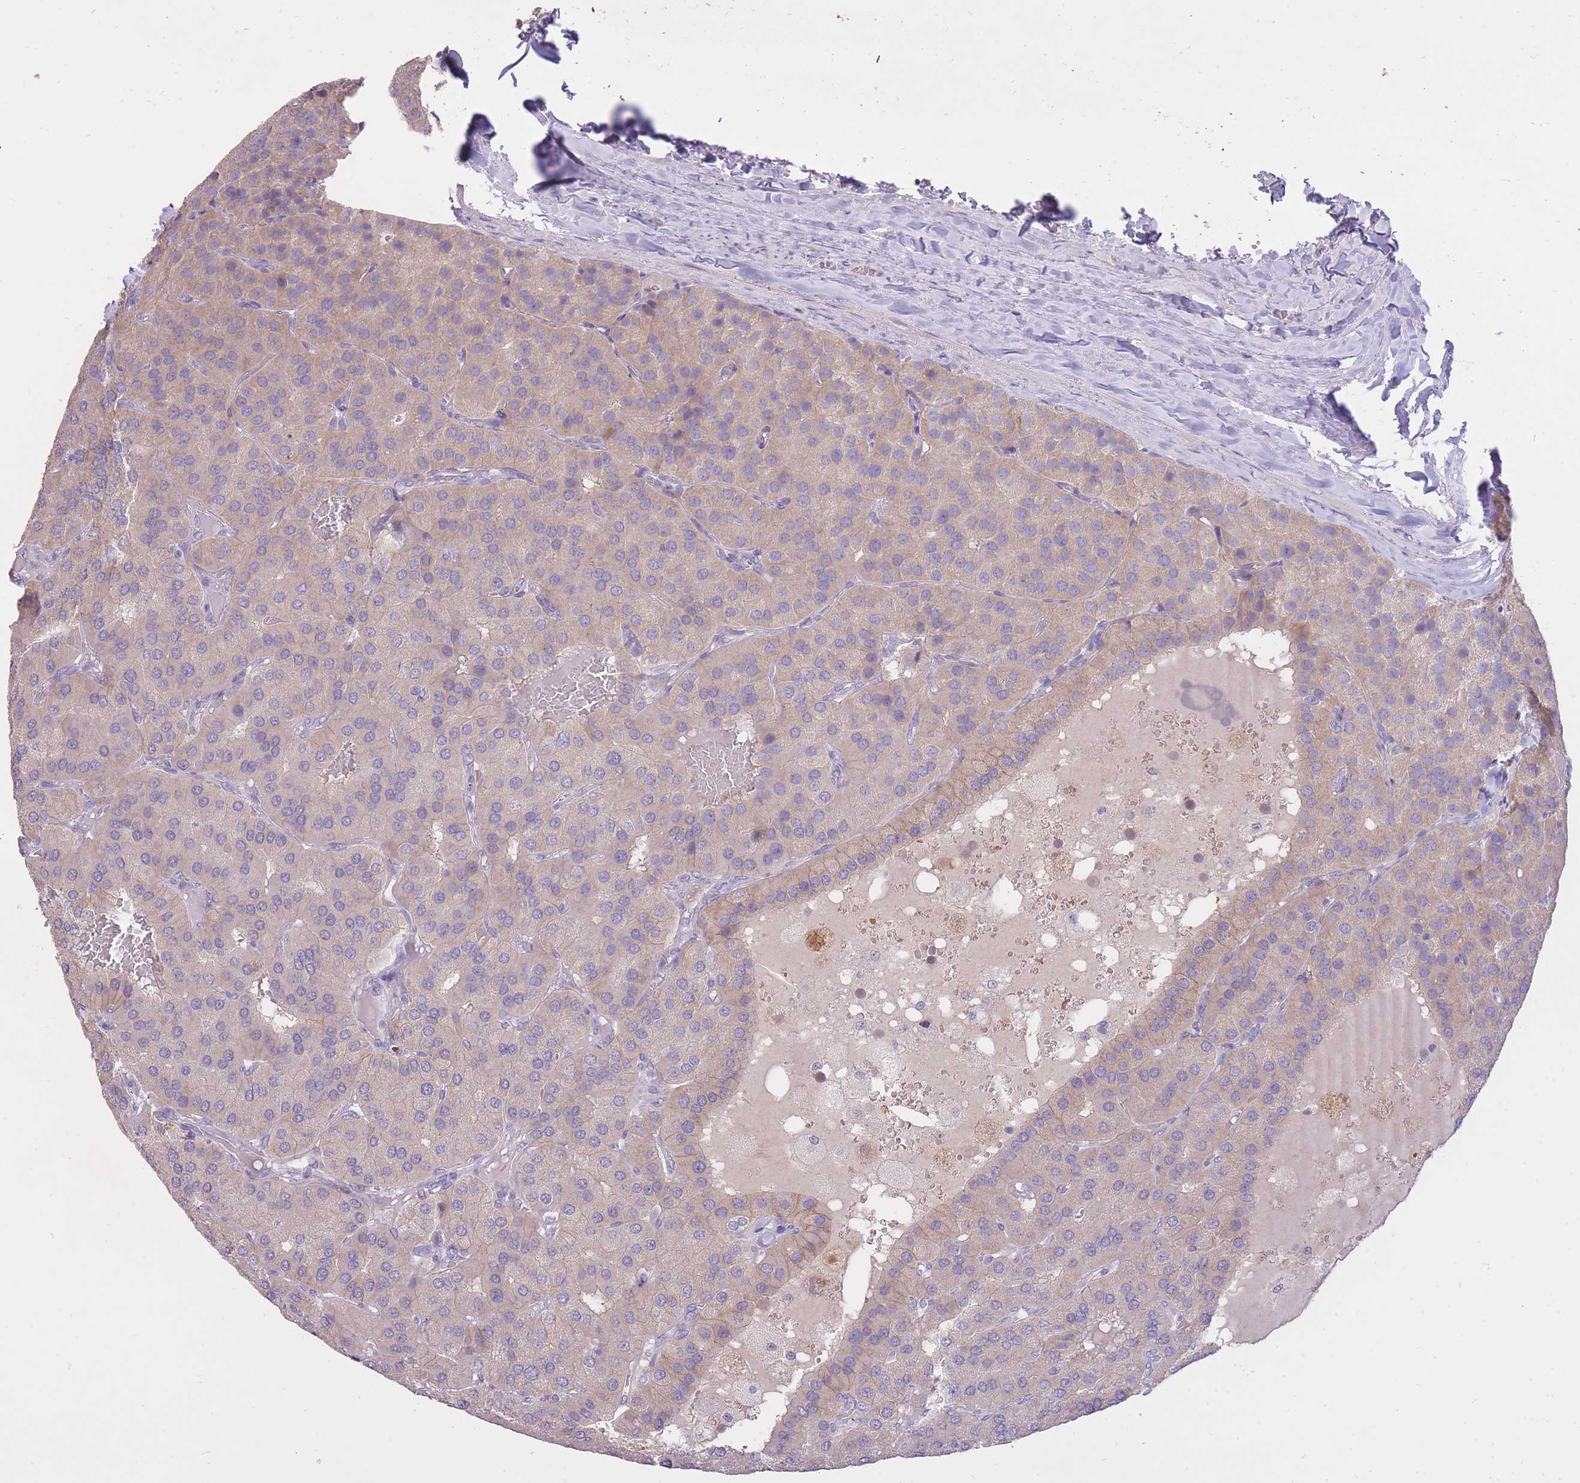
{"staining": {"intensity": "weak", "quantity": "25%-75%", "location": "cytoplasmic/membranous"}, "tissue": "parathyroid gland", "cell_type": "Glandular cells", "image_type": "normal", "snomed": [{"axis": "morphology", "description": "Normal tissue, NOS"}, {"axis": "morphology", "description": "Adenoma, NOS"}, {"axis": "topography", "description": "Parathyroid gland"}], "caption": "Immunohistochemistry micrograph of benign parathyroid gland stained for a protein (brown), which reveals low levels of weak cytoplasmic/membranous expression in approximately 25%-75% of glandular cells.", "gene": "FRG2B", "patient": {"sex": "female", "age": 86}}